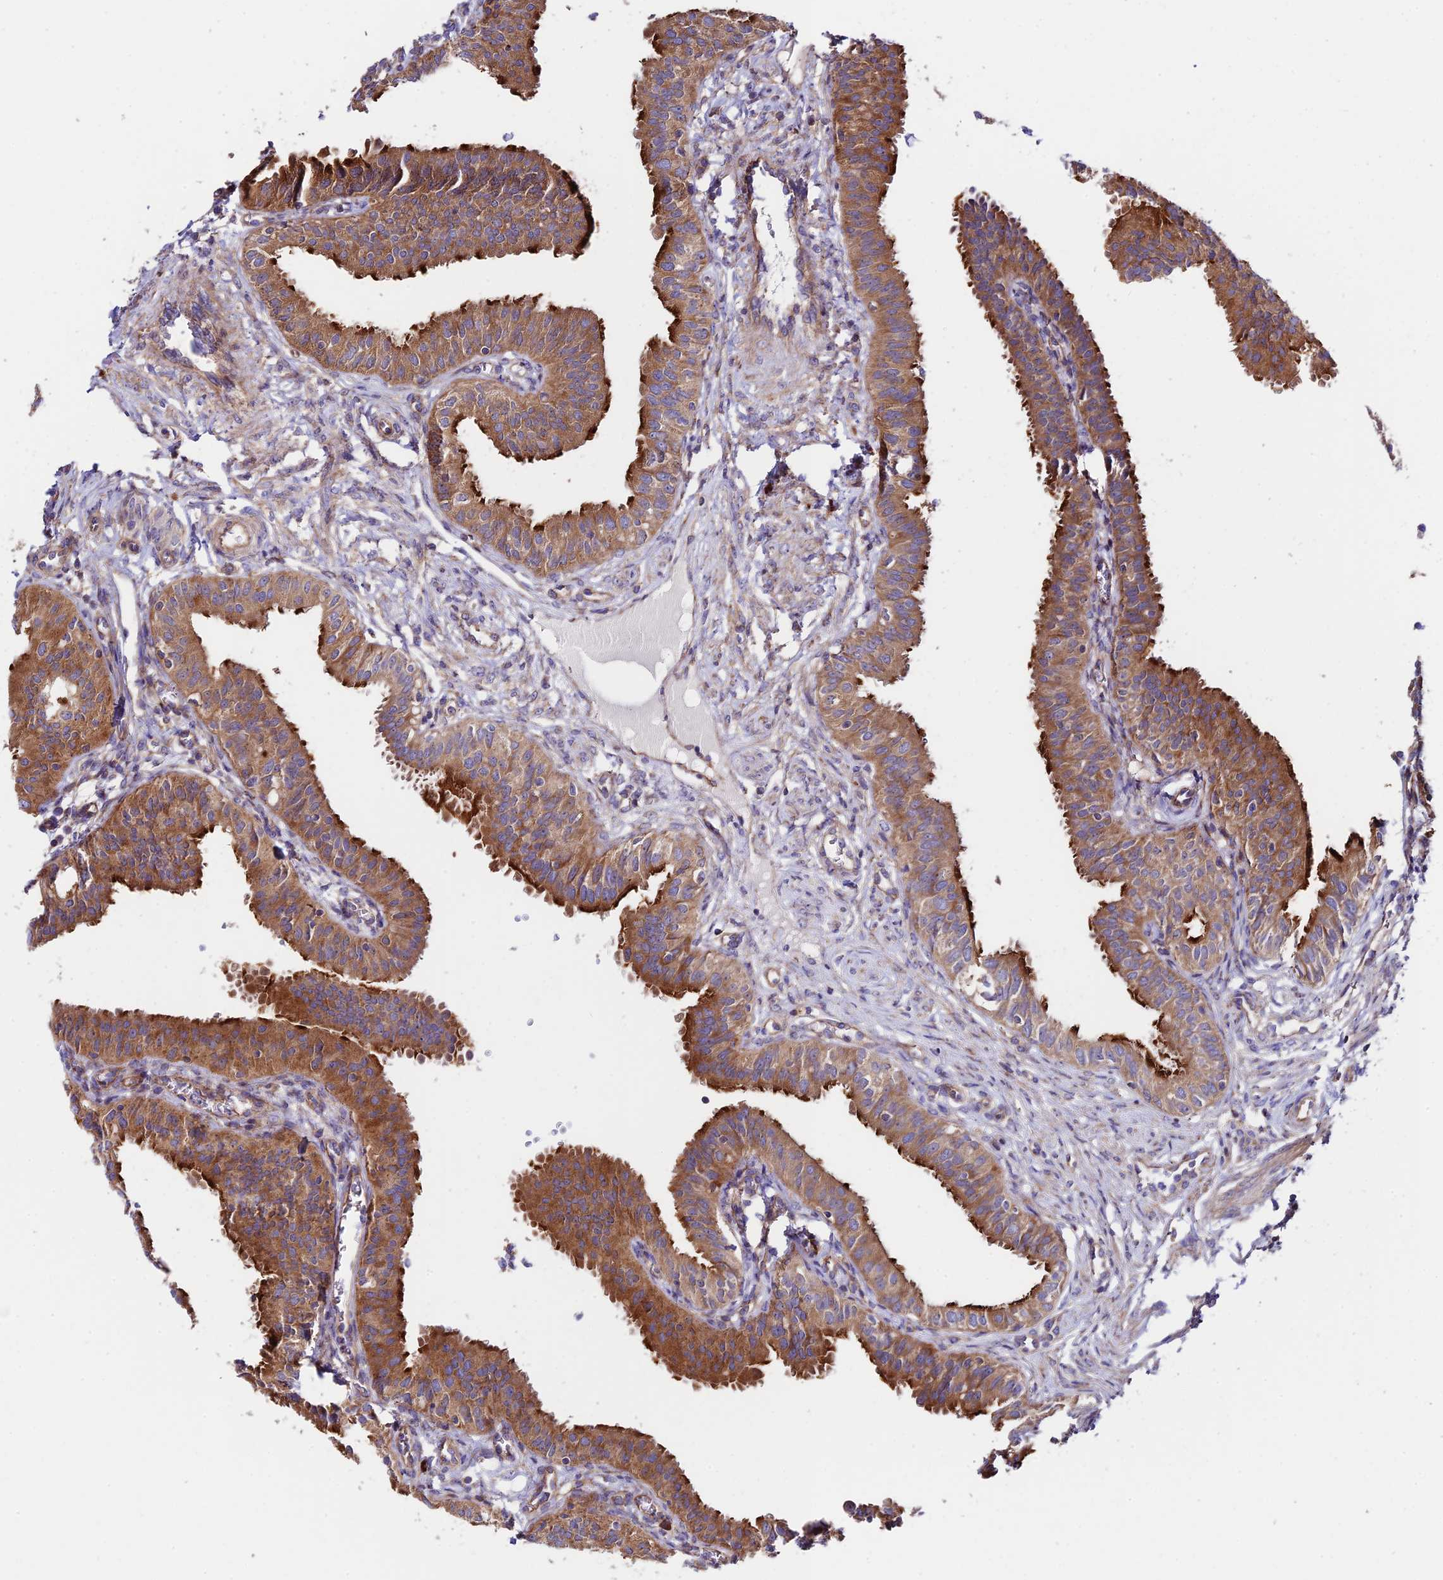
{"staining": {"intensity": "strong", "quantity": "25%-75%", "location": "cytoplasmic/membranous"}, "tissue": "fallopian tube", "cell_type": "Glandular cells", "image_type": "normal", "snomed": [{"axis": "morphology", "description": "Normal tissue, NOS"}, {"axis": "topography", "description": "Fallopian tube"}, {"axis": "topography", "description": "Ovary"}], "caption": "An image of human fallopian tube stained for a protein demonstrates strong cytoplasmic/membranous brown staining in glandular cells.", "gene": "VPS13C", "patient": {"sex": "female", "age": 42}}